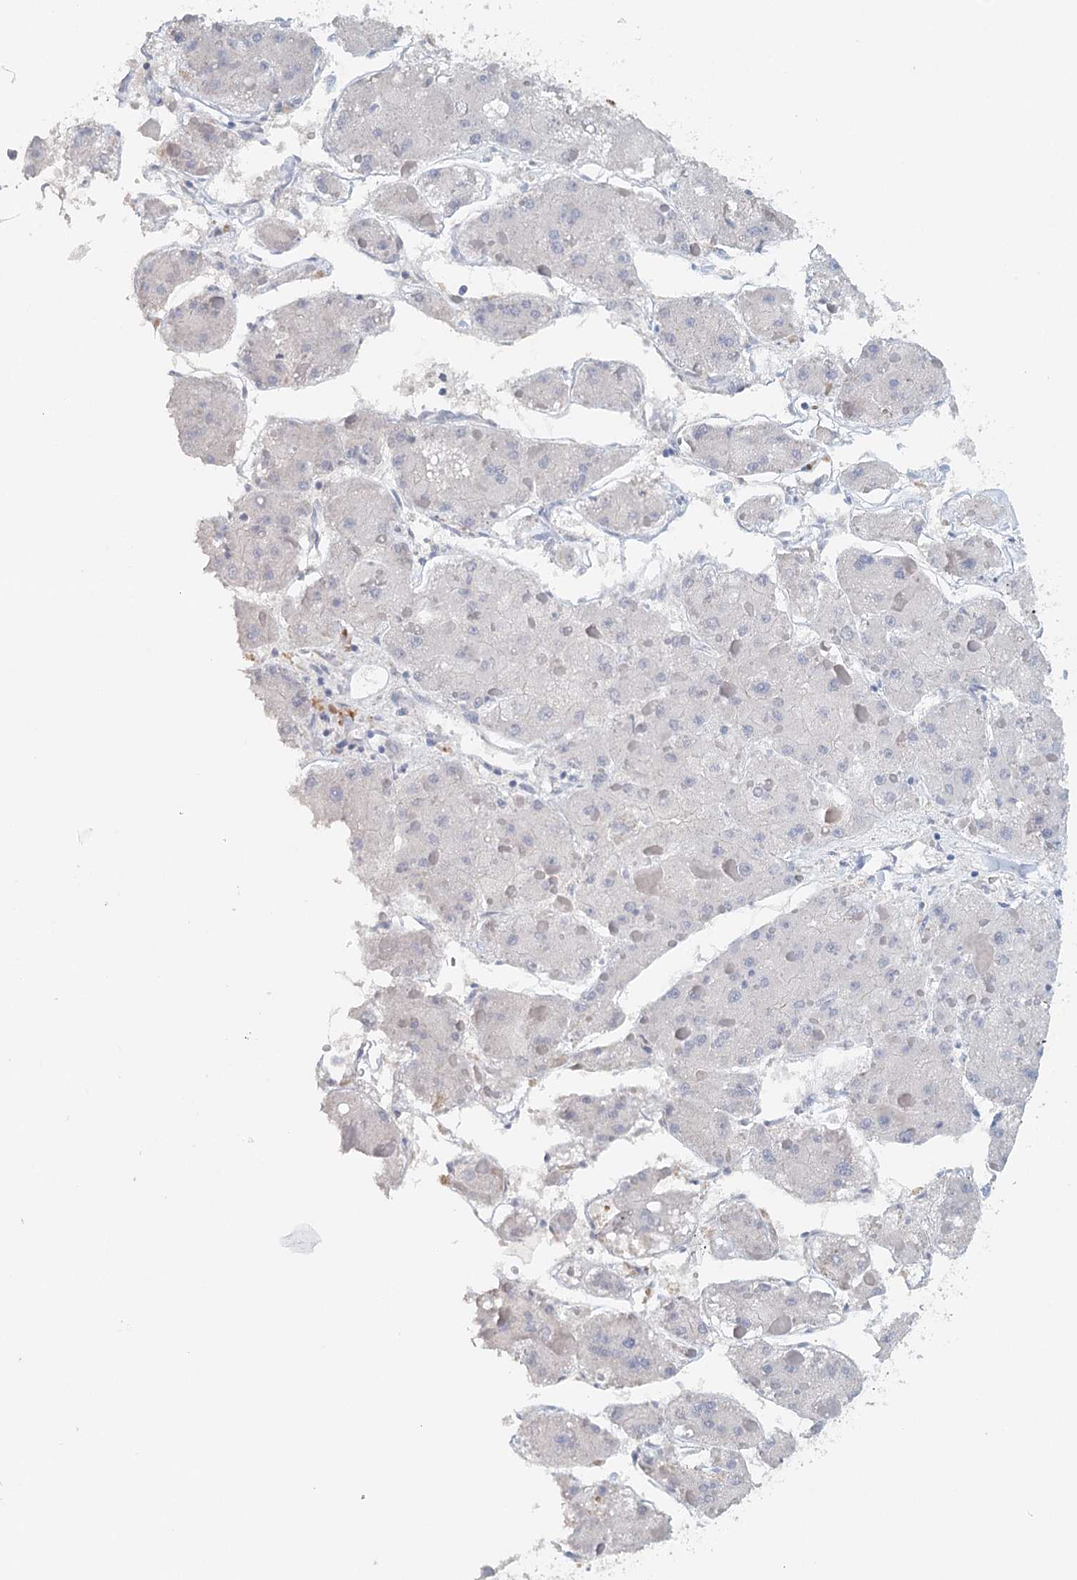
{"staining": {"intensity": "negative", "quantity": "none", "location": "none"}, "tissue": "liver cancer", "cell_type": "Tumor cells", "image_type": "cancer", "snomed": [{"axis": "morphology", "description": "Carcinoma, Hepatocellular, NOS"}, {"axis": "topography", "description": "Liver"}], "caption": "This micrograph is of liver hepatocellular carcinoma stained with IHC to label a protein in brown with the nuclei are counter-stained blue. There is no positivity in tumor cells. (DAB (3,3'-diaminobenzidine) IHC, high magnification).", "gene": "SYNPO", "patient": {"sex": "female", "age": 73}}